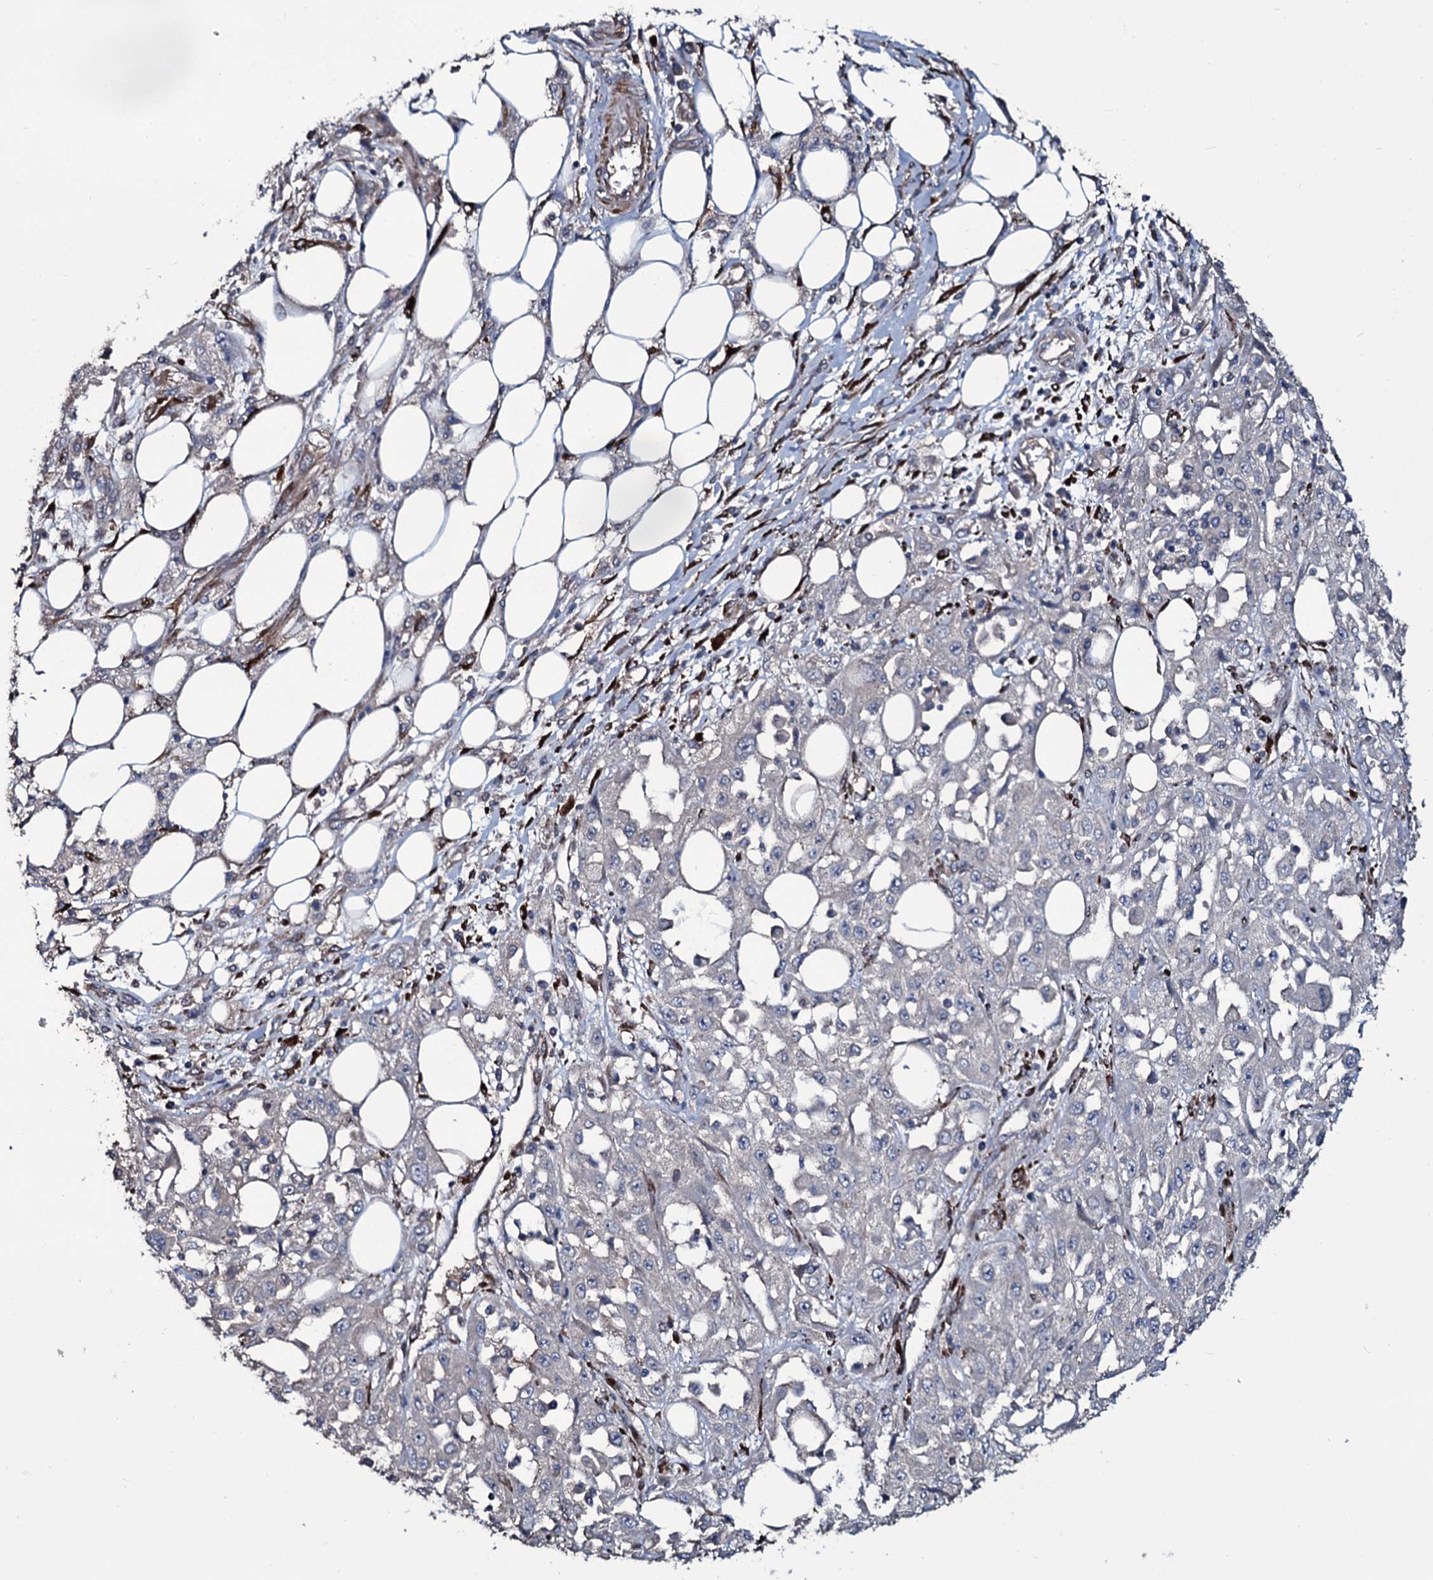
{"staining": {"intensity": "negative", "quantity": "none", "location": "none"}, "tissue": "skin cancer", "cell_type": "Tumor cells", "image_type": "cancer", "snomed": [{"axis": "morphology", "description": "Squamous cell carcinoma, NOS"}, {"axis": "morphology", "description": "Squamous cell carcinoma, metastatic, NOS"}, {"axis": "topography", "description": "Skin"}, {"axis": "topography", "description": "Lymph node"}], "caption": "Human squamous cell carcinoma (skin) stained for a protein using IHC displays no staining in tumor cells.", "gene": "WIPF3", "patient": {"sex": "male", "age": 75}}